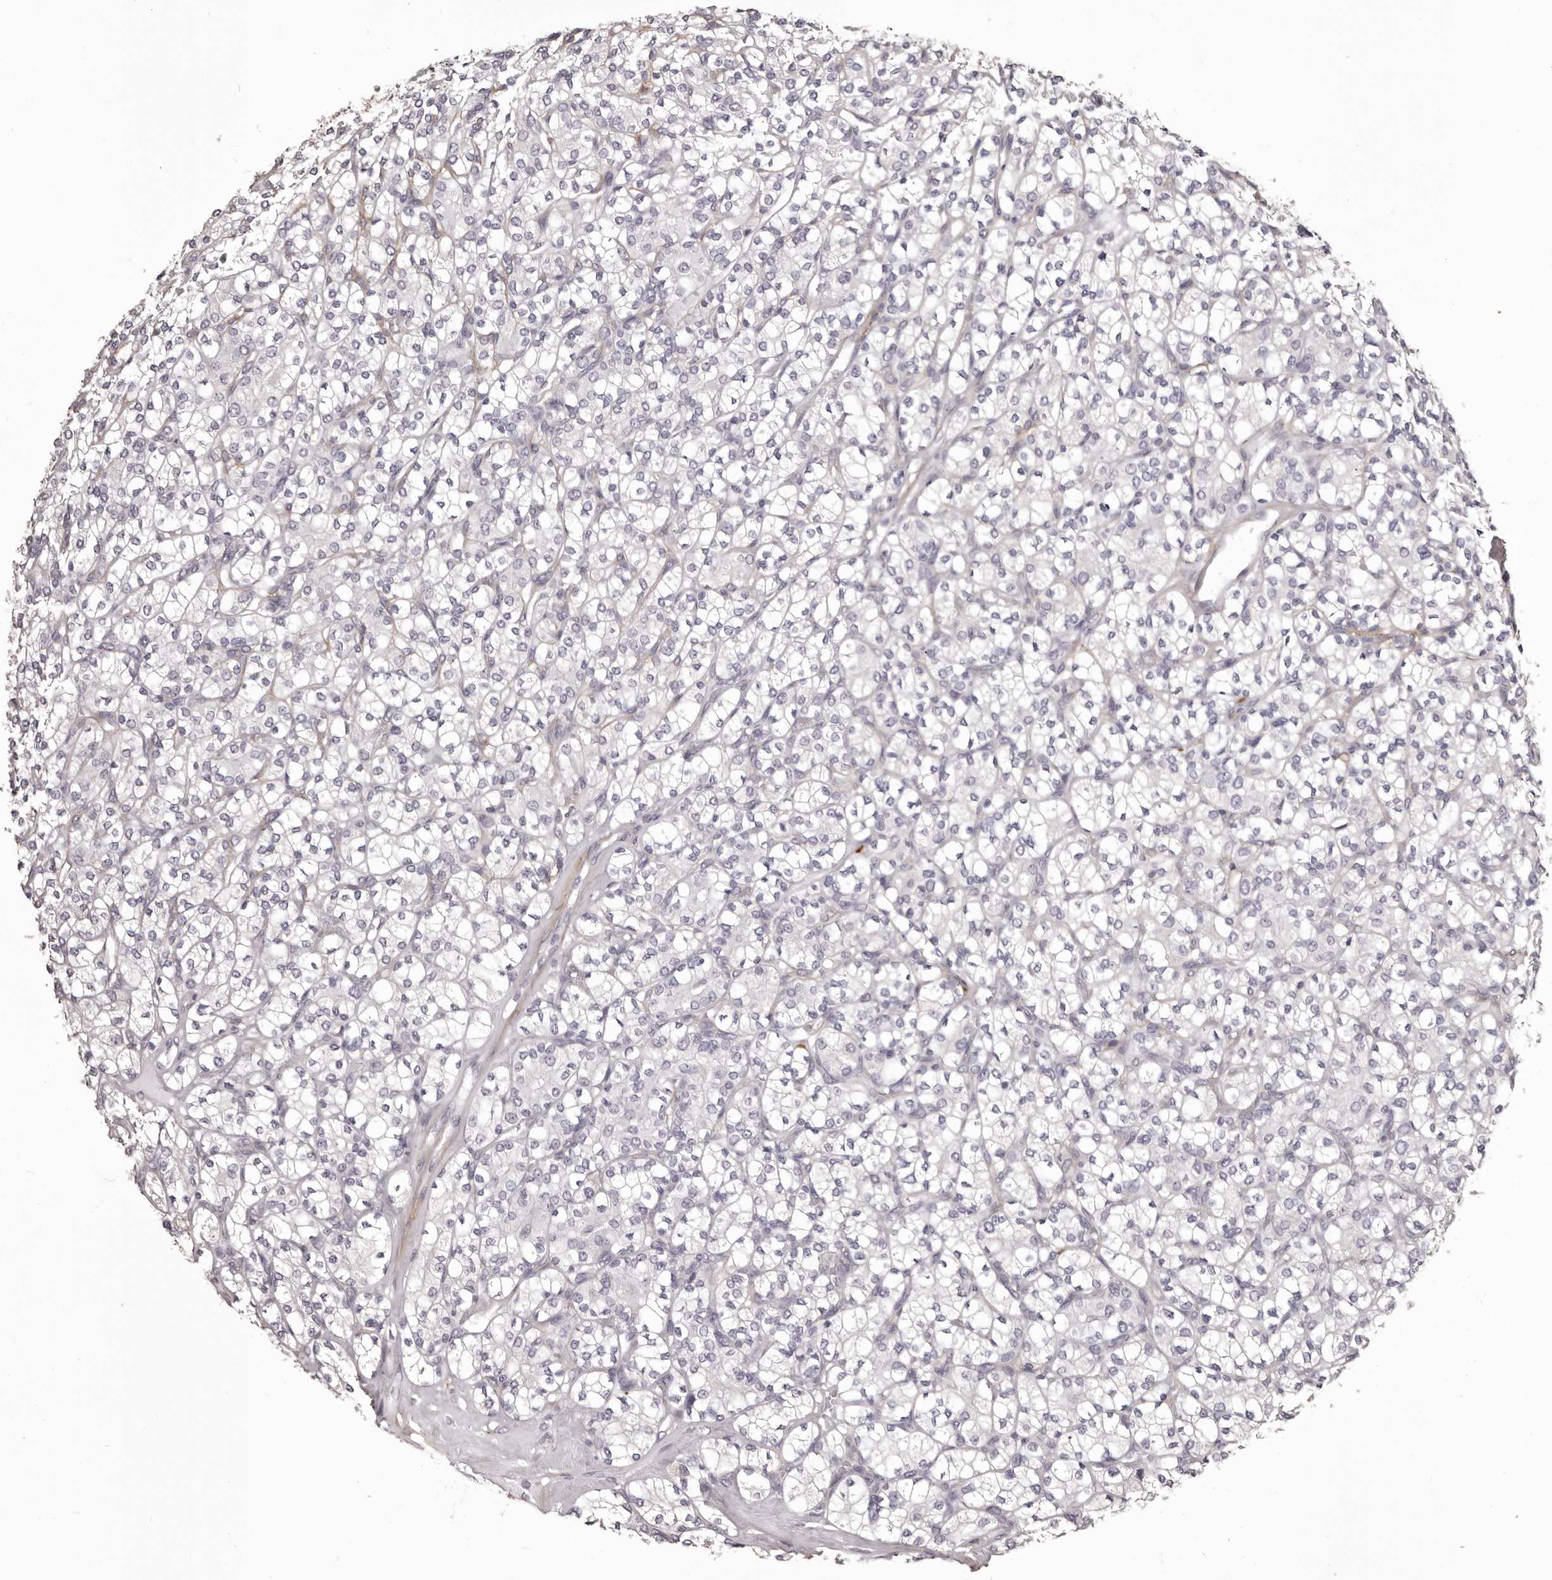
{"staining": {"intensity": "negative", "quantity": "none", "location": "none"}, "tissue": "renal cancer", "cell_type": "Tumor cells", "image_type": "cancer", "snomed": [{"axis": "morphology", "description": "Adenocarcinoma, NOS"}, {"axis": "topography", "description": "Kidney"}], "caption": "This is an IHC micrograph of renal adenocarcinoma. There is no staining in tumor cells.", "gene": "COL6A1", "patient": {"sex": "male", "age": 77}}